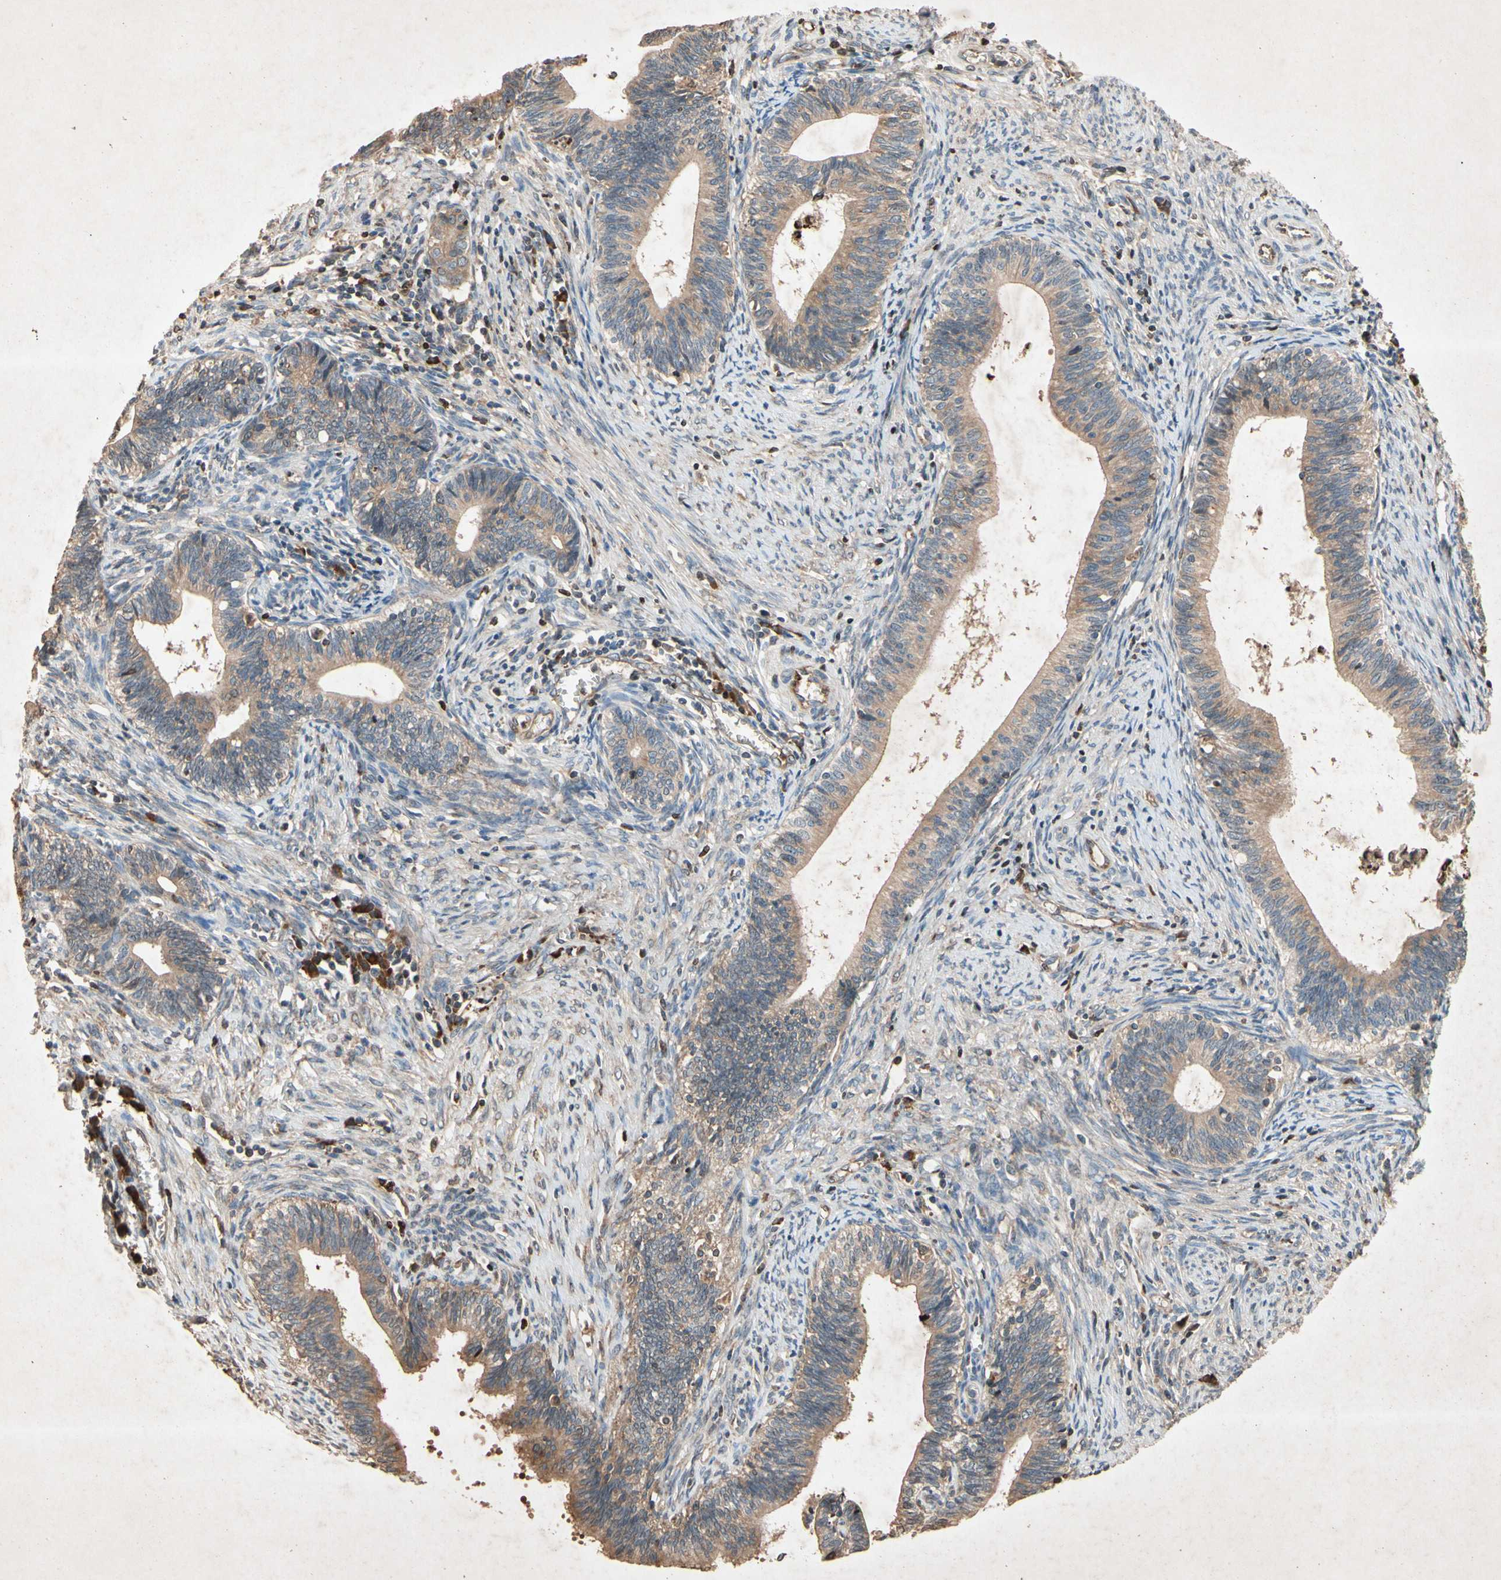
{"staining": {"intensity": "moderate", "quantity": ">75%", "location": "cytoplasmic/membranous"}, "tissue": "cervical cancer", "cell_type": "Tumor cells", "image_type": "cancer", "snomed": [{"axis": "morphology", "description": "Adenocarcinoma, NOS"}, {"axis": "topography", "description": "Cervix"}], "caption": "Immunohistochemistry of cervical adenocarcinoma exhibits medium levels of moderate cytoplasmic/membranous positivity in about >75% of tumor cells. The staining was performed using DAB, with brown indicating positive protein expression. Nuclei are stained blue with hematoxylin.", "gene": "PRDX4", "patient": {"sex": "female", "age": 44}}